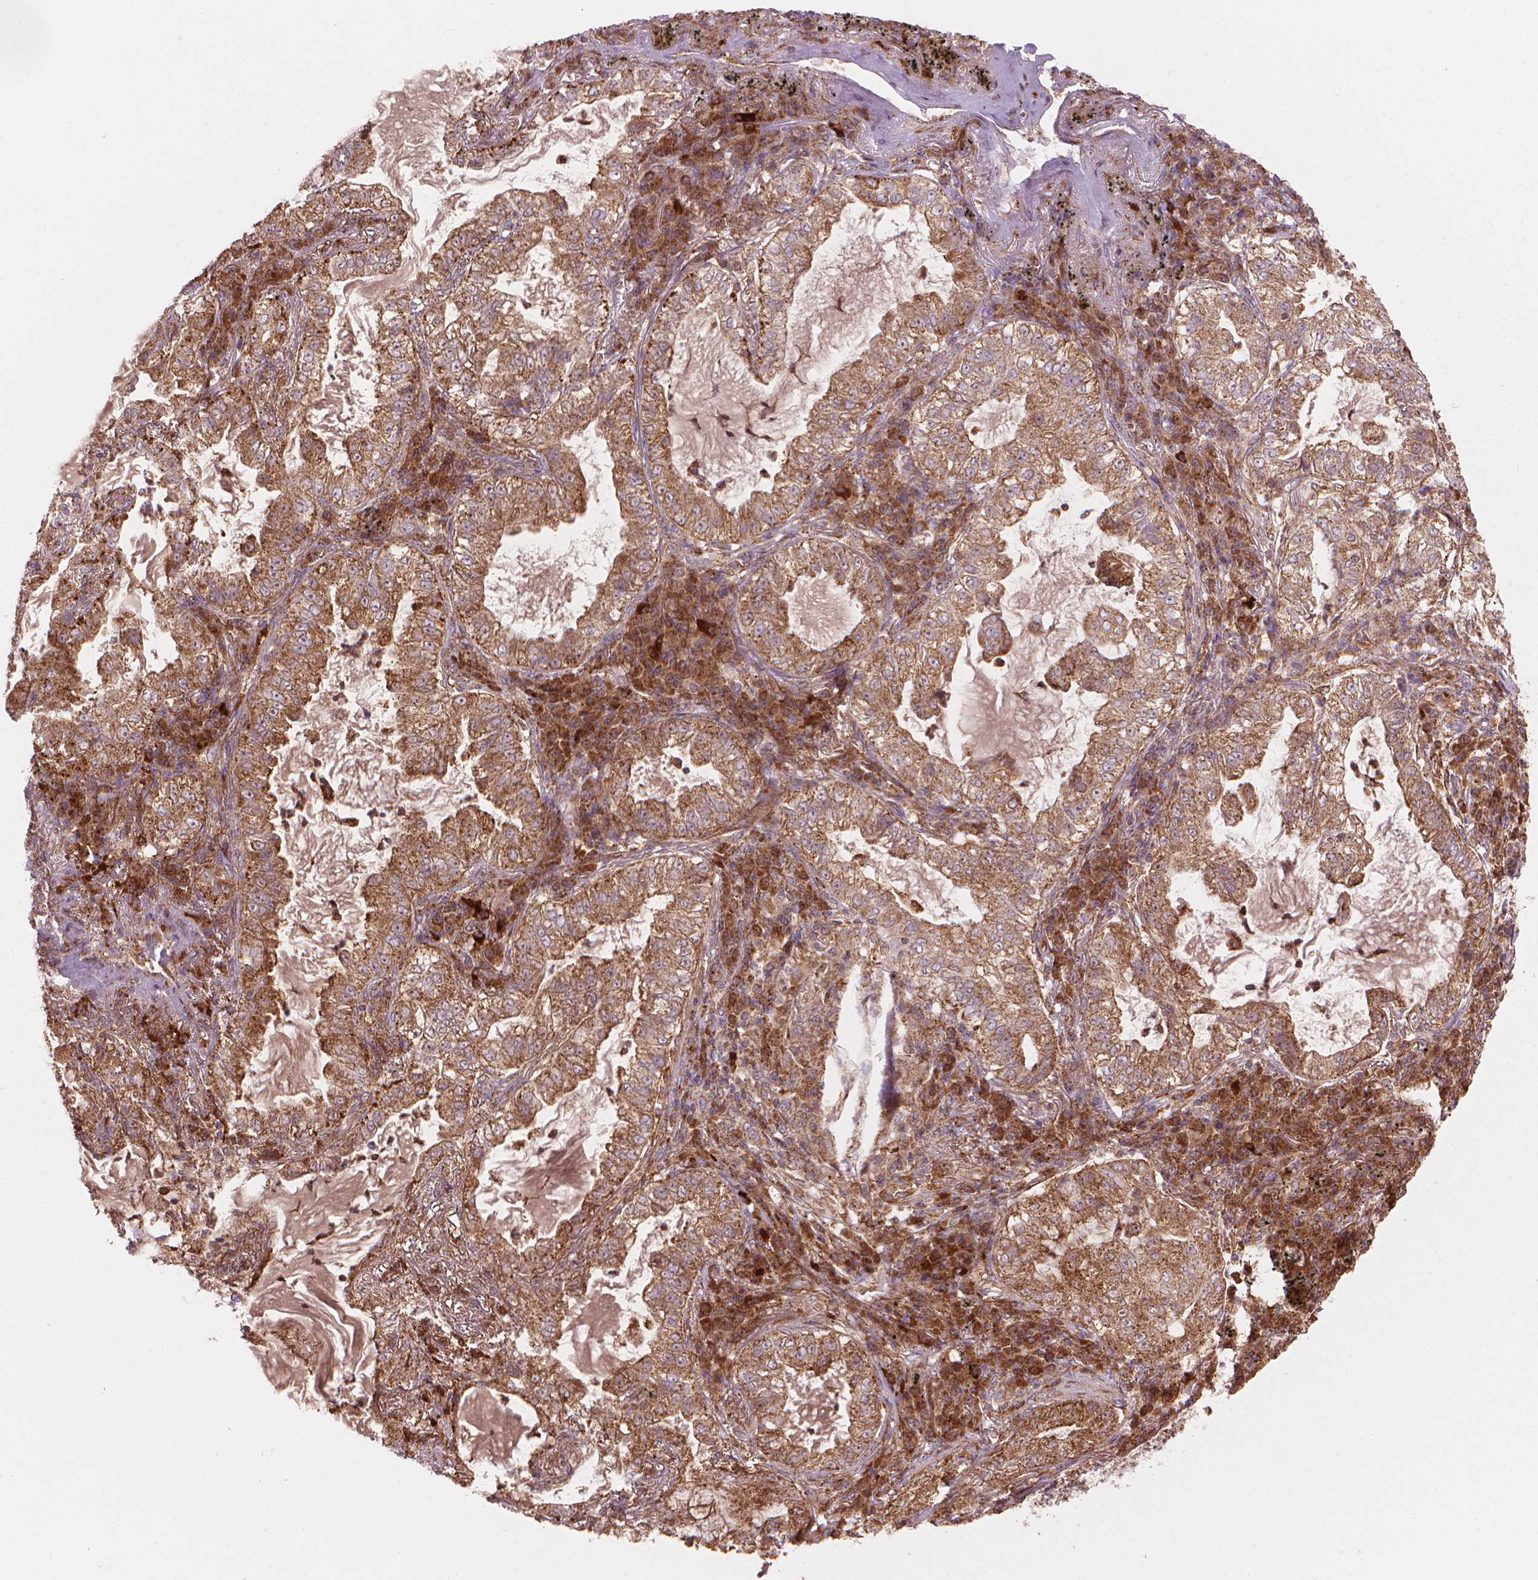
{"staining": {"intensity": "moderate", "quantity": ">75%", "location": "cytoplasmic/membranous"}, "tissue": "lung cancer", "cell_type": "Tumor cells", "image_type": "cancer", "snomed": [{"axis": "morphology", "description": "Adenocarcinoma, NOS"}, {"axis": "topography", "description": "Lung"}], "caption": "Immunohistochemical staining of lung cancer reveals medium levels of moderate cytoplasmic/membranous expression in about >75% of tumor cells. The protein is stained brown, and the nuclei are stained in blue (DAB IHC with brightfield microscopy, high magnification).", "gene": "VARS2", "patient": {"sex": "female", "age": 73}}